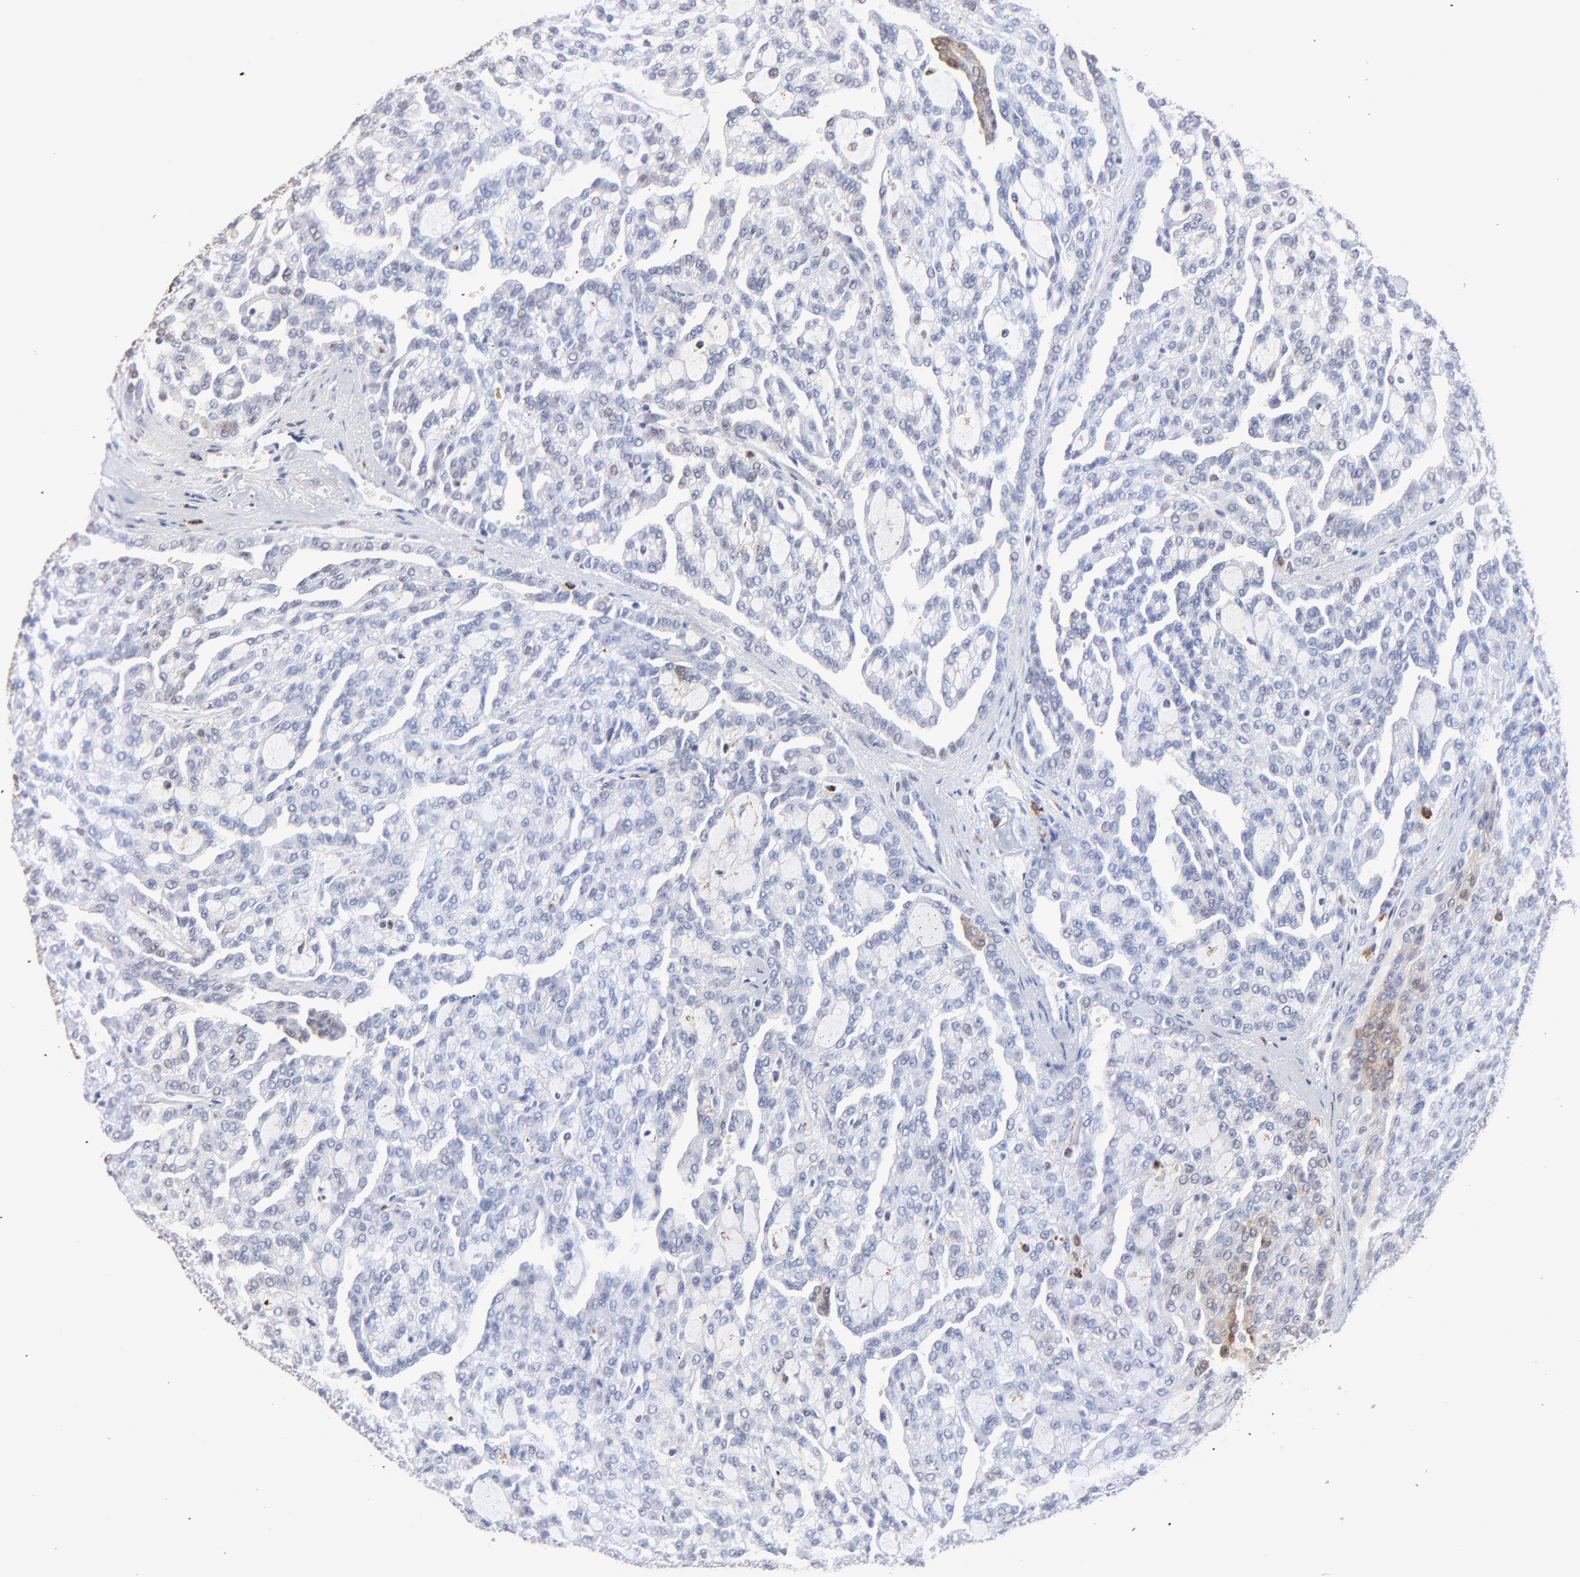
{"staining": {"intensity": "moderate", "quantity": "<25%", "location": "cytoplasmic/membranous,nuclear"}, "tissue": "renal cancer", "cell_type": "Tumor cells", "image_type": "cancer", "snomed": [{"axis": "morphology", "description": "Adenocarcinoma, NOS"}, {"axis": "topography", "description": "Kidney"}], "caption": "Protein analysis of adenocarcinoma (renal) tissue reveals moderate cytoplasmic/membranous and nuclear expression in about <25% of tumor cells.", "gene": "SMARCA1", "patient": {"sex": "male", "age": 63}}